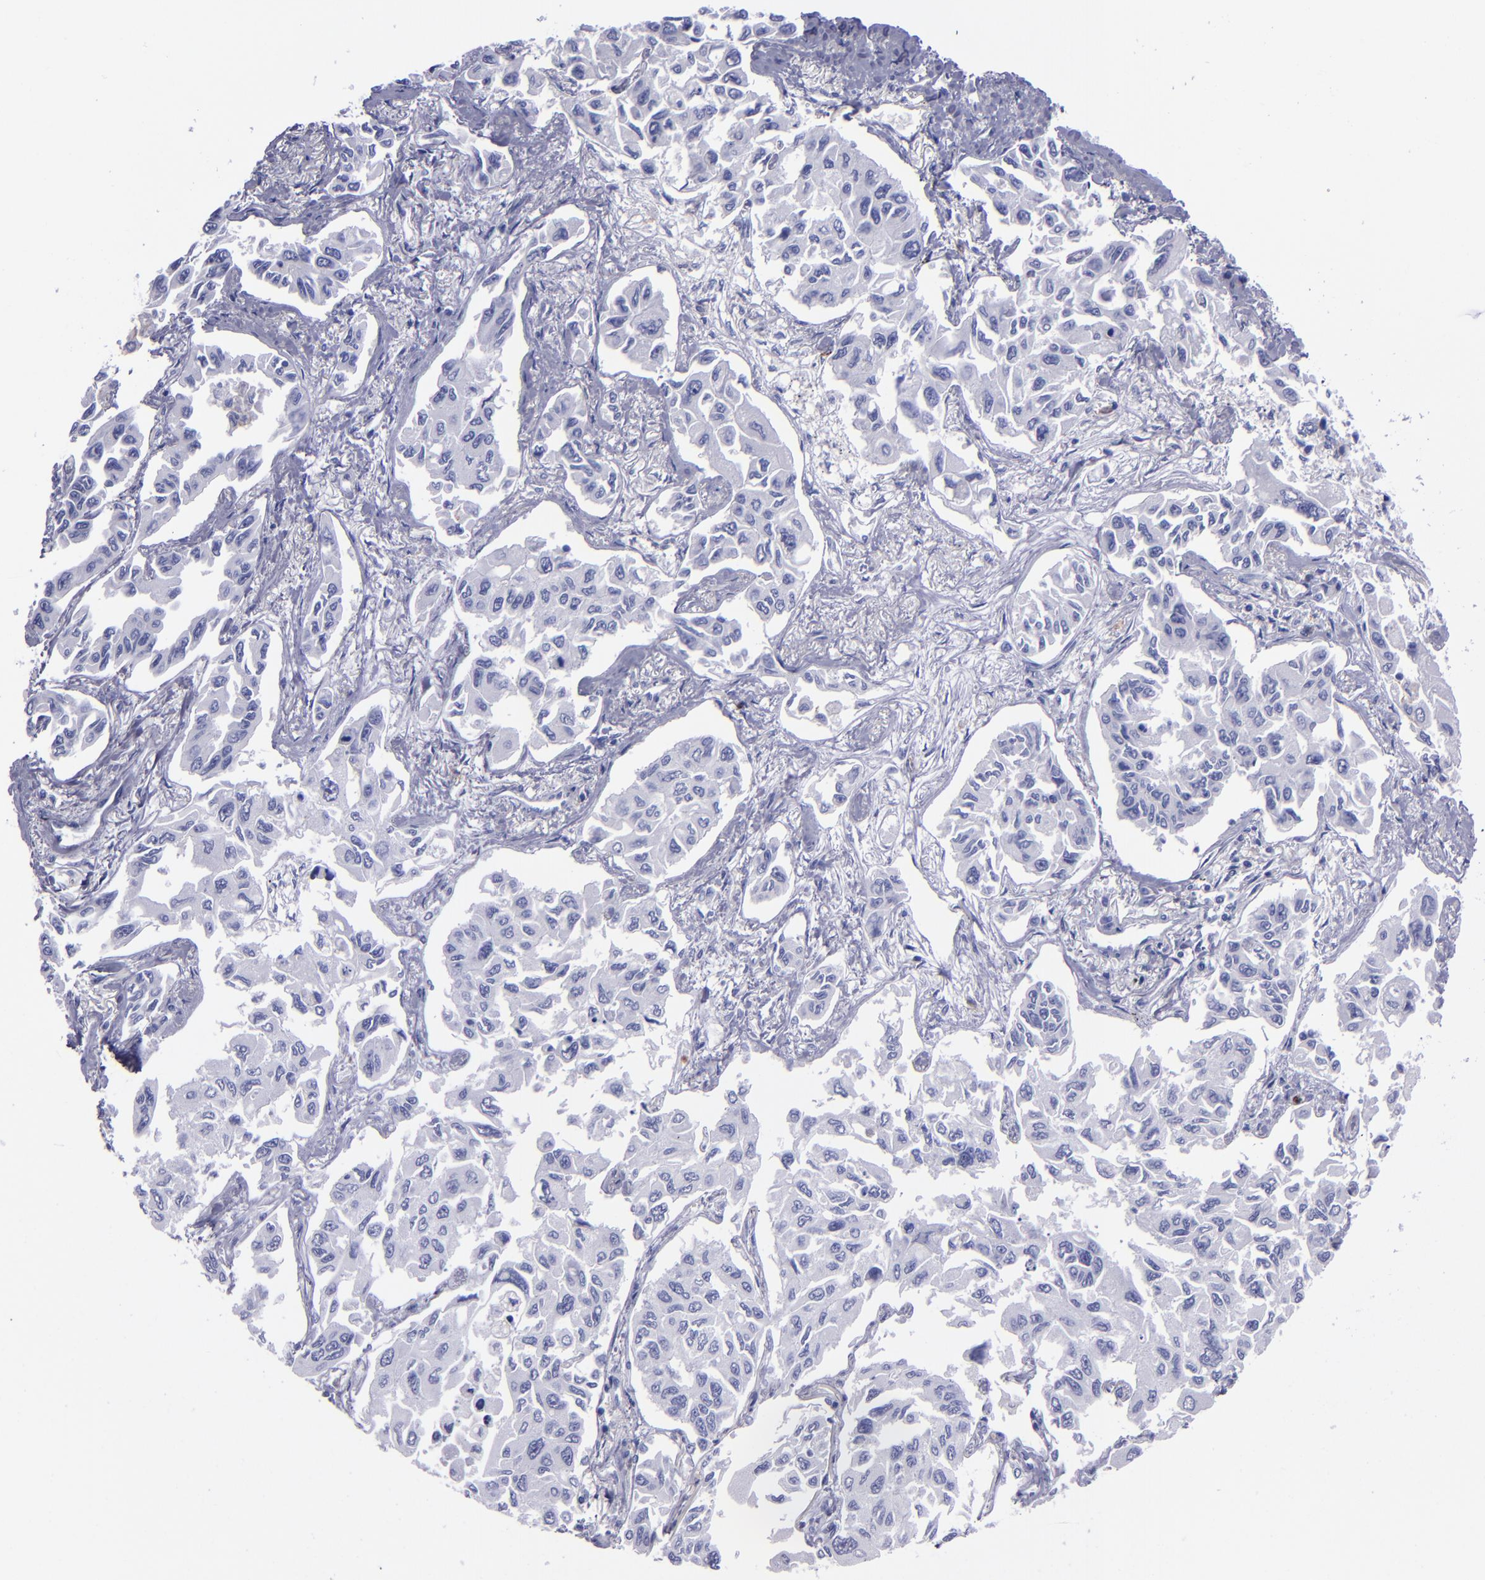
{"staining": {"intensity": "negative", "quantity": "none", "location": "none"}, "tissue": "lung cancer", "cell_type": "Tumor cells", "image_type": "cancer", "snomed": [{"axis": "morphology", "description": "Adenocarcinoma, NOS"}, {"axis": "topography", "description": "Lung"}], "caption": "This is an immunohistochemistry photomicrograph of lung cancer (adenocarcinoma). There is no positivity in tumor cells.", "gene": "CR1", "patient": {"sex": "male", "age": 64}}